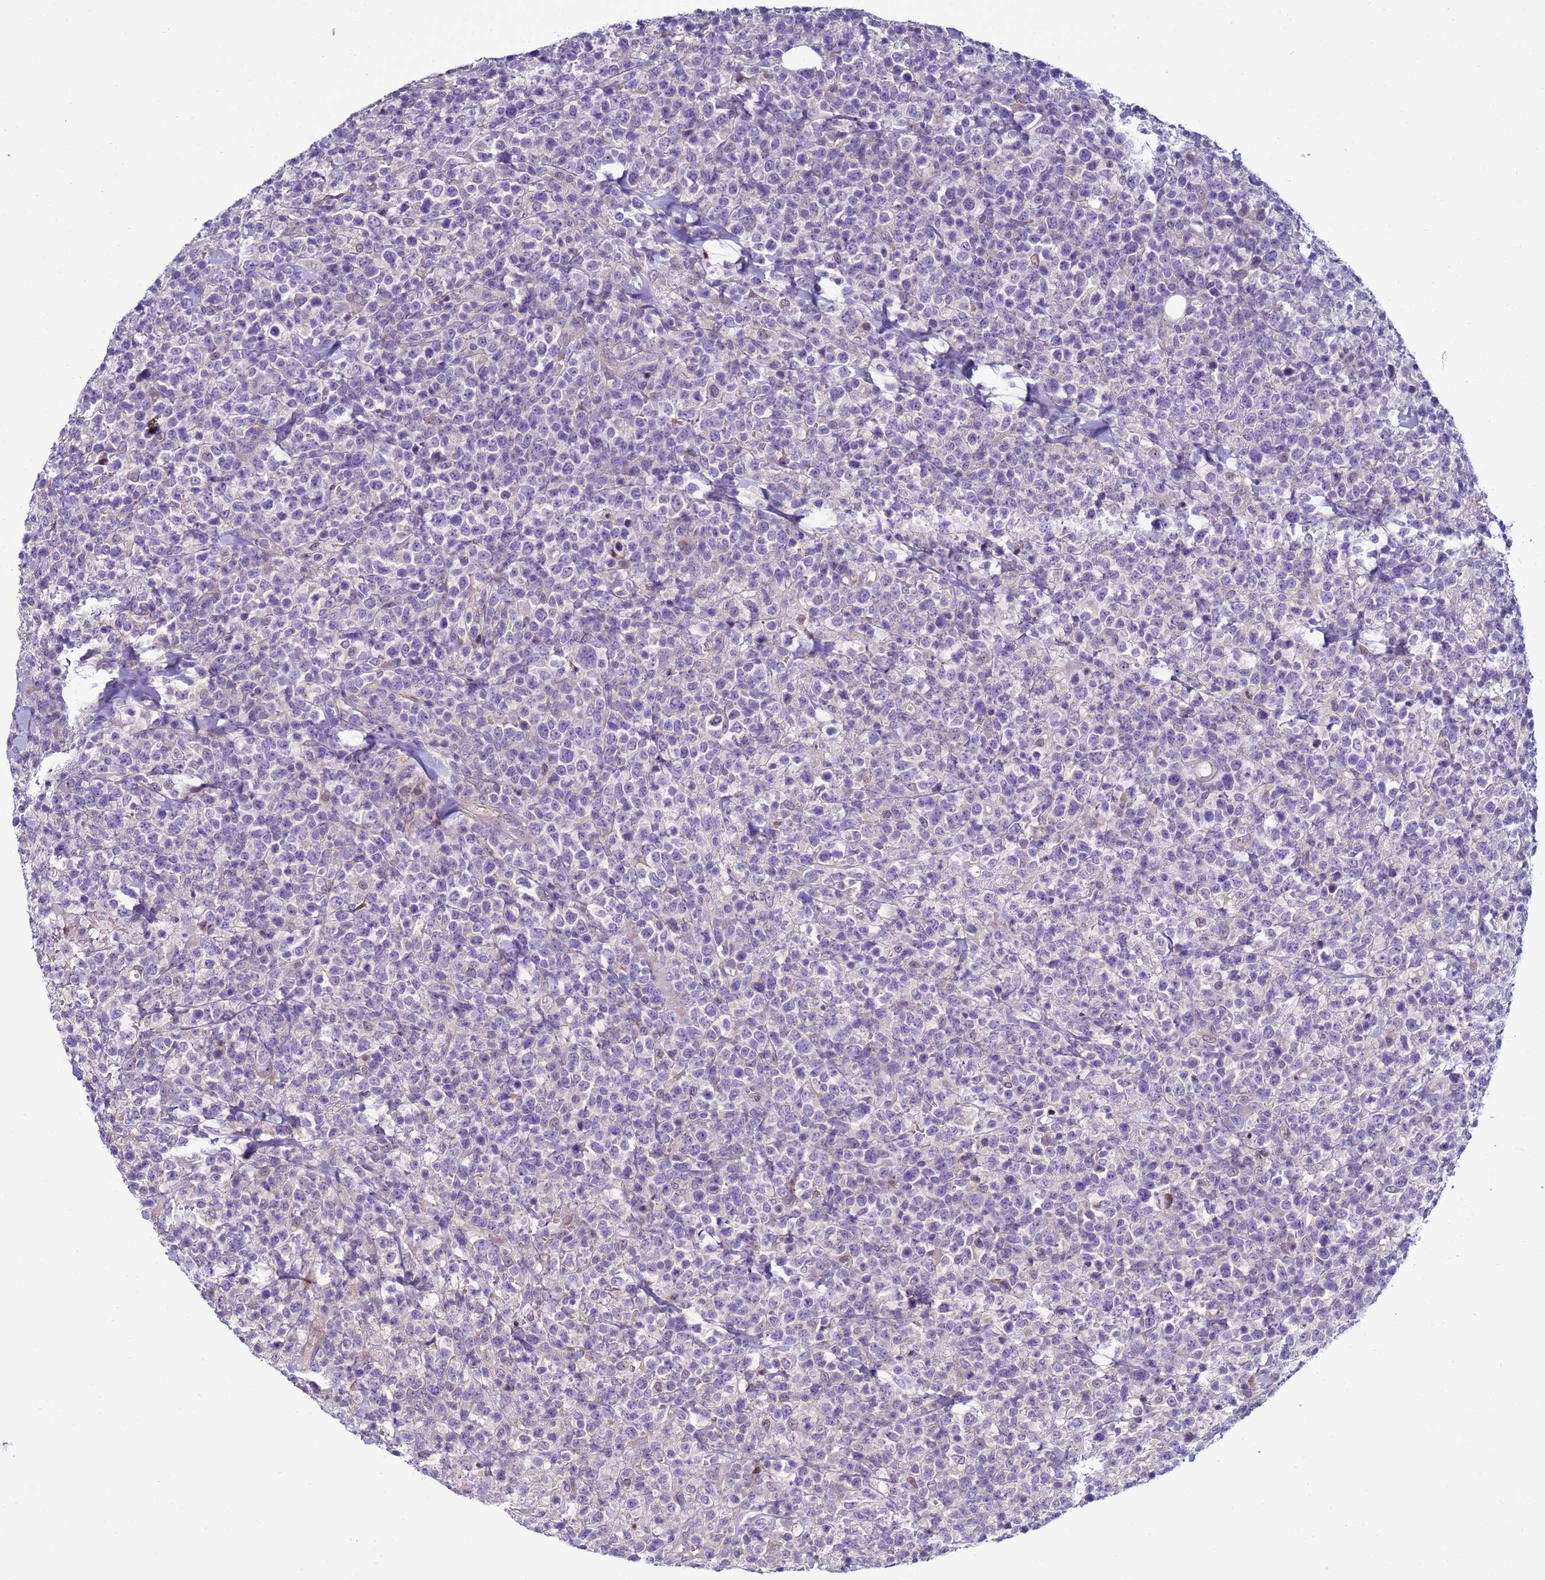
{"staining": {"intensity": "negative", "quantity": "none", "location": "none"}, "tissue": "lymphoma", "cell_type": "Tumor cells", "image_type": "cancer", "snomed": [{"axis": "morphology", "description": "Malignant lymphoma, non-Hodgkin's type, High grade"}, {"axis": "topography", "description": "Colon"}], "caption": "This is a image of immunohistochemistry staining of high-grade malignant lymphoma, non-Hodgkin's type, which shows no staining in tumor cells. (DAB (3,3'-diaminobenzidine) immunohistochemistry (IHC), high magnification).", "gene": "NAT2", "patient": {"sex": "female", "age": 53}}